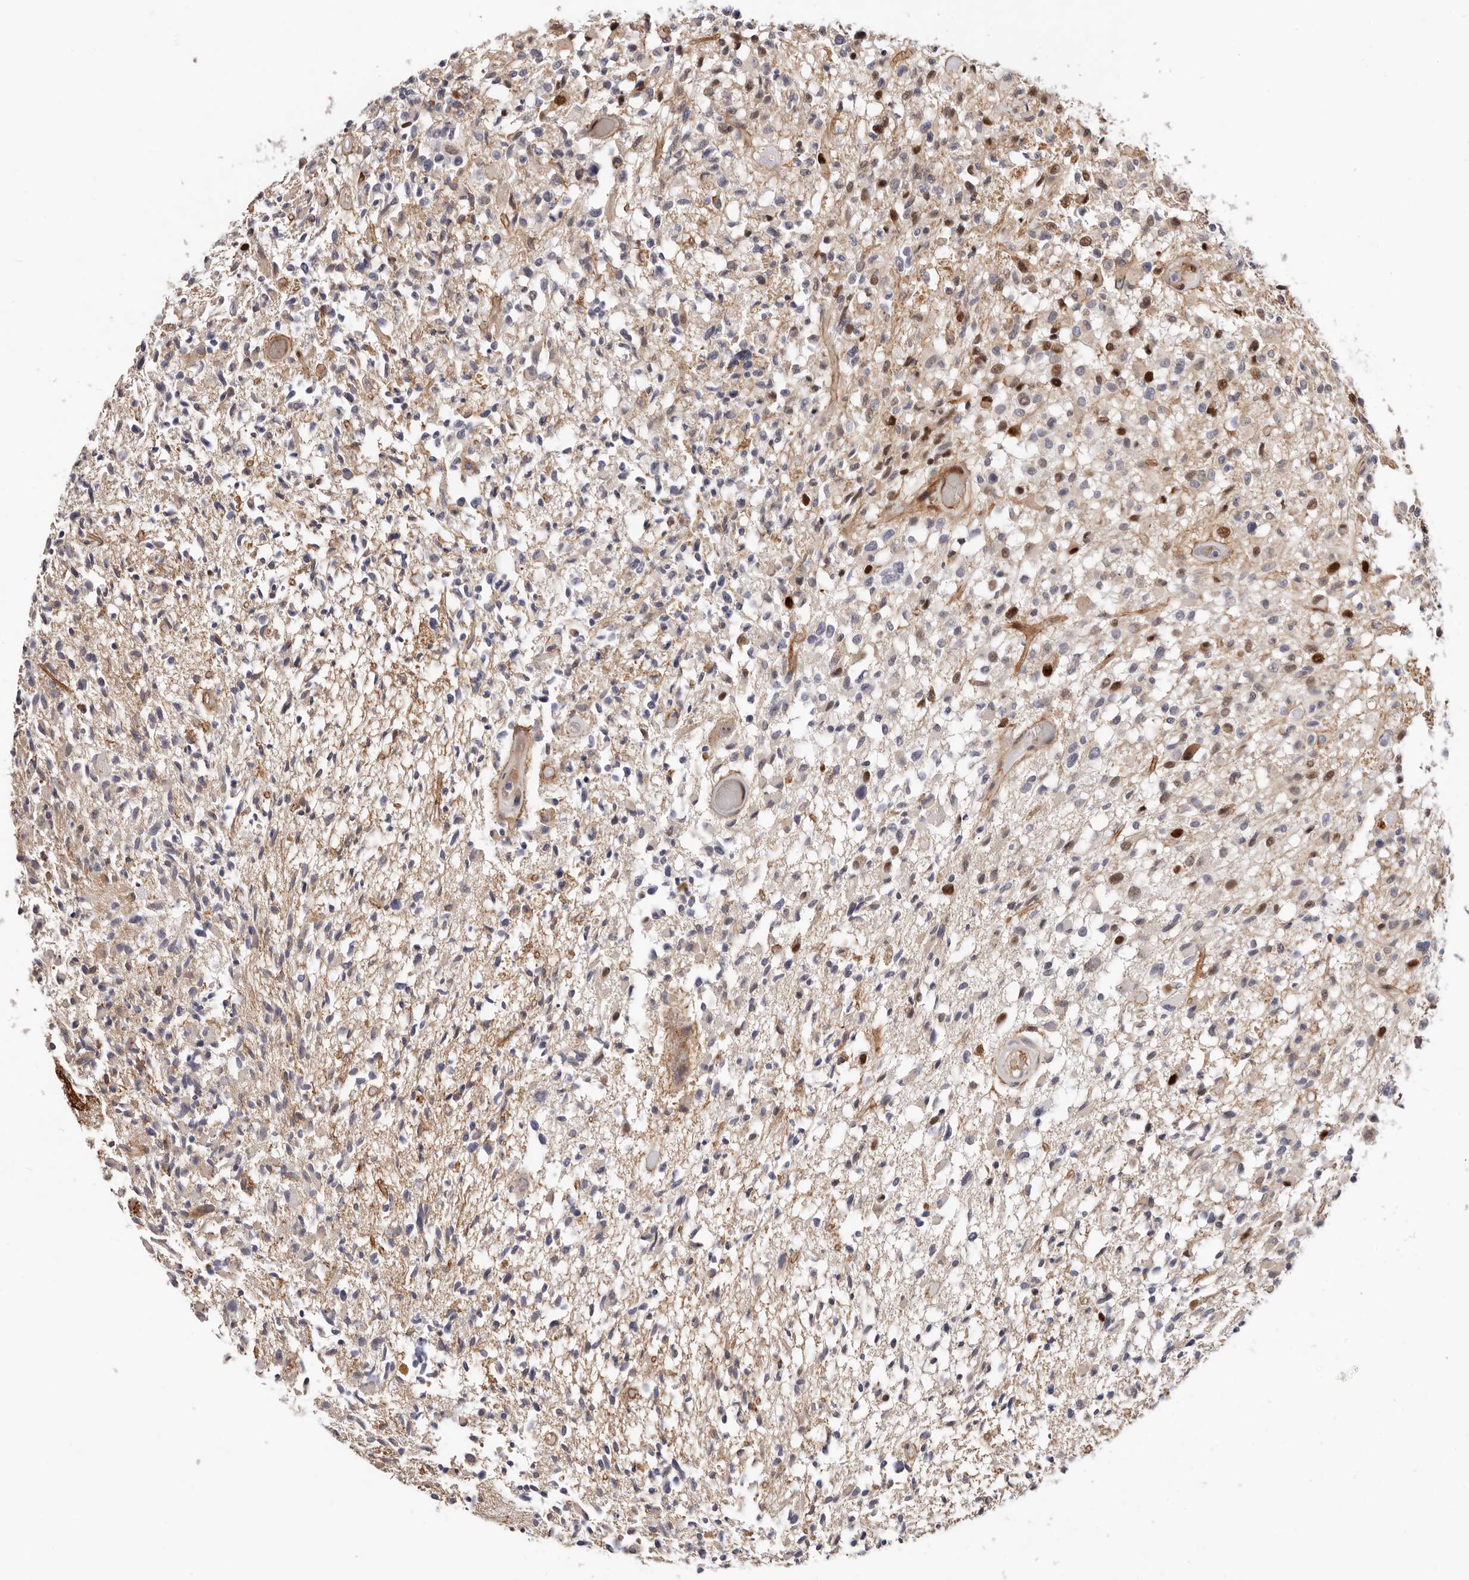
{"staining": {"intensity": "strong", "quantity": "<25%", "location": "nuclear"}, "tissue": "glioma", "cell_type": "Tumor cells", "image_type": "cancer", "snomed": [{"axis": "morphology", "description": "Glioma, malignant, High grade"}, {"axis": "morphology", "description": "Glioblastoma, NOS"}, {"axis": "topography", "description": "Brain"}], "caption": "This image displays glioblastoma stained with immunohistochemistry to label a protein in brown. The nuclear of tumor cells show strong positivity for the protein. Nuclei are counter-stained blue.", "gene": "EPHX3", "patient": {"sex": "male", "age": 60}}